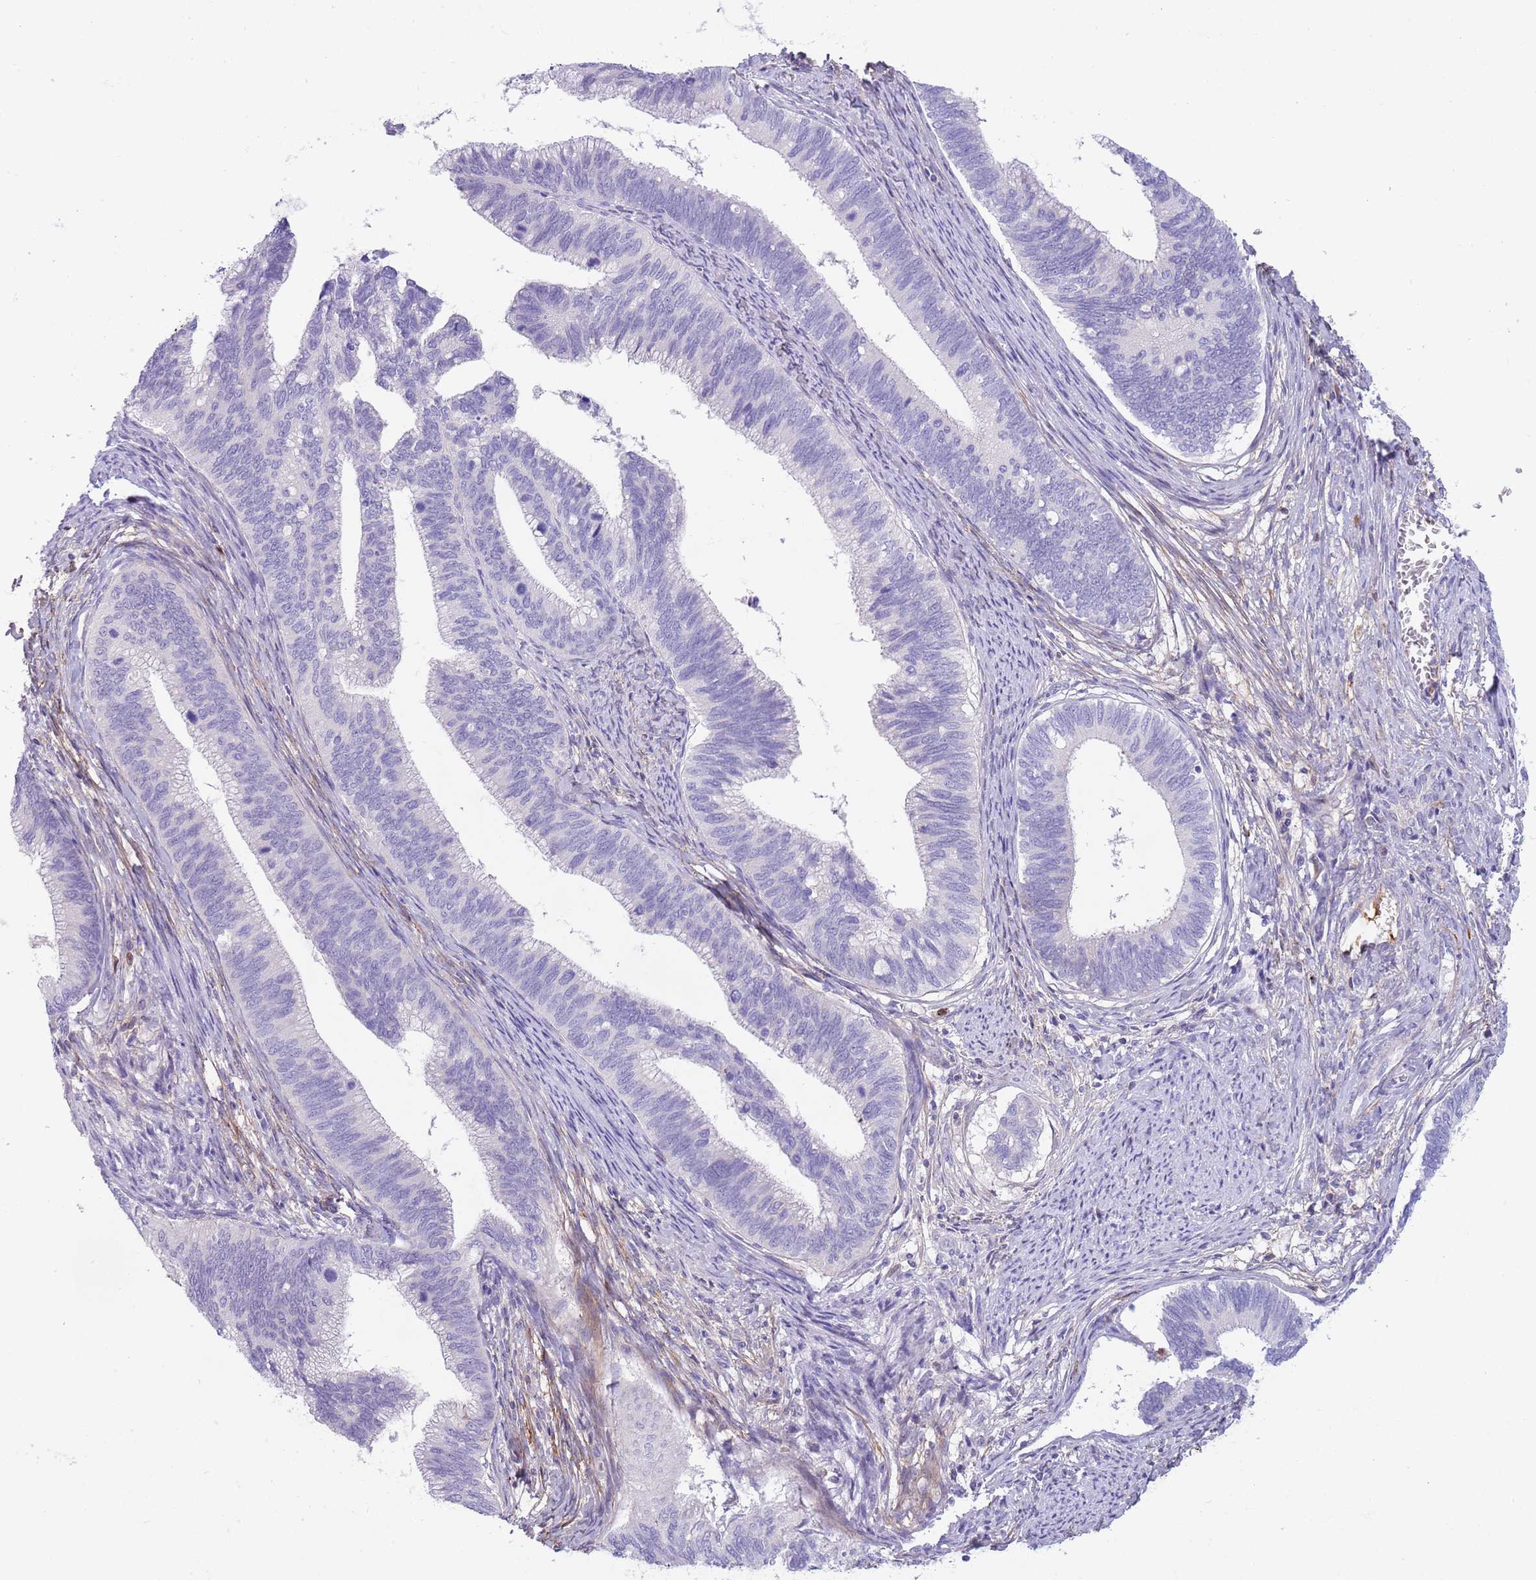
{"staining": {"intensity": "negative", "quantity": "none", "location": "none"}, "tissue": "cervical cancer", "cell_type": "Tumor cells", "image_type": "cancer", "snomed": [{"axis": "morphology", "description": "Adenocarcinoma, NOS"}, {"axis": "topography", "description": "Cervix"}], "caption": "The photomicrograph reveals no staining of tumor cells in adenocarcinoma (cervical).", "gene": "LEPROTL1", "patient": {"sex": "female", "age": 42}}